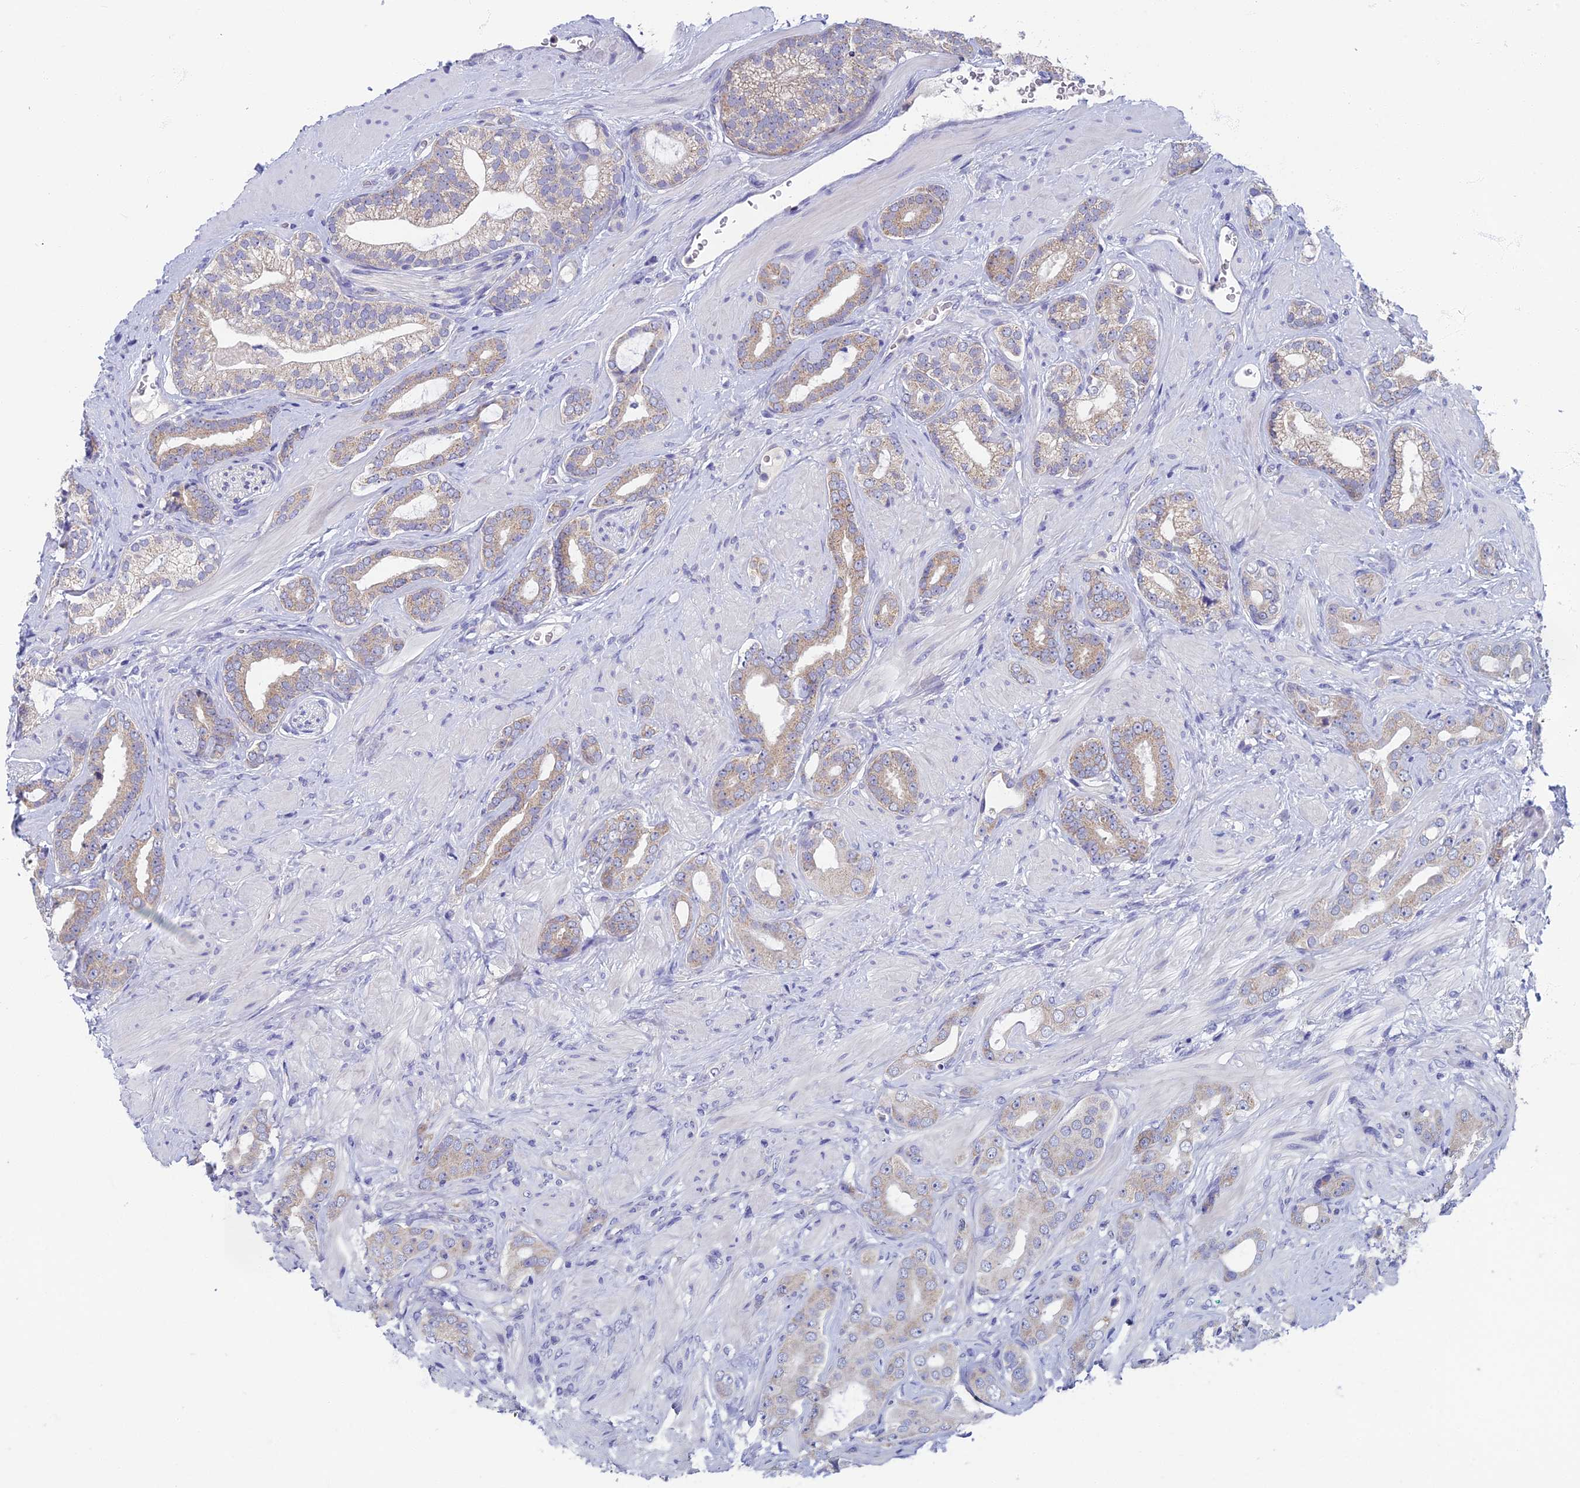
{"staining": {"intensity": "moderate", "quantity": ">75%", "location": "cytoplasmic/membranous"}, "tissue": "prostate cancer", "cell_type": "Tumor cells", "image_type": "cancer", "snomed": [{"axis": "morphology", "description": "Adenocarcinoma, Low grade"}, {"axis": "topography", "description": "Prostate"}], "caption": "Human prostate adenocarcinoma (low-grade) stained with a brown dye shows moderate cytoplasmic/membranous positive positivity in approximately >75% of tumor cells.", "gene": "SPIN4", "patient": {"sex": "male", "age": 57}}